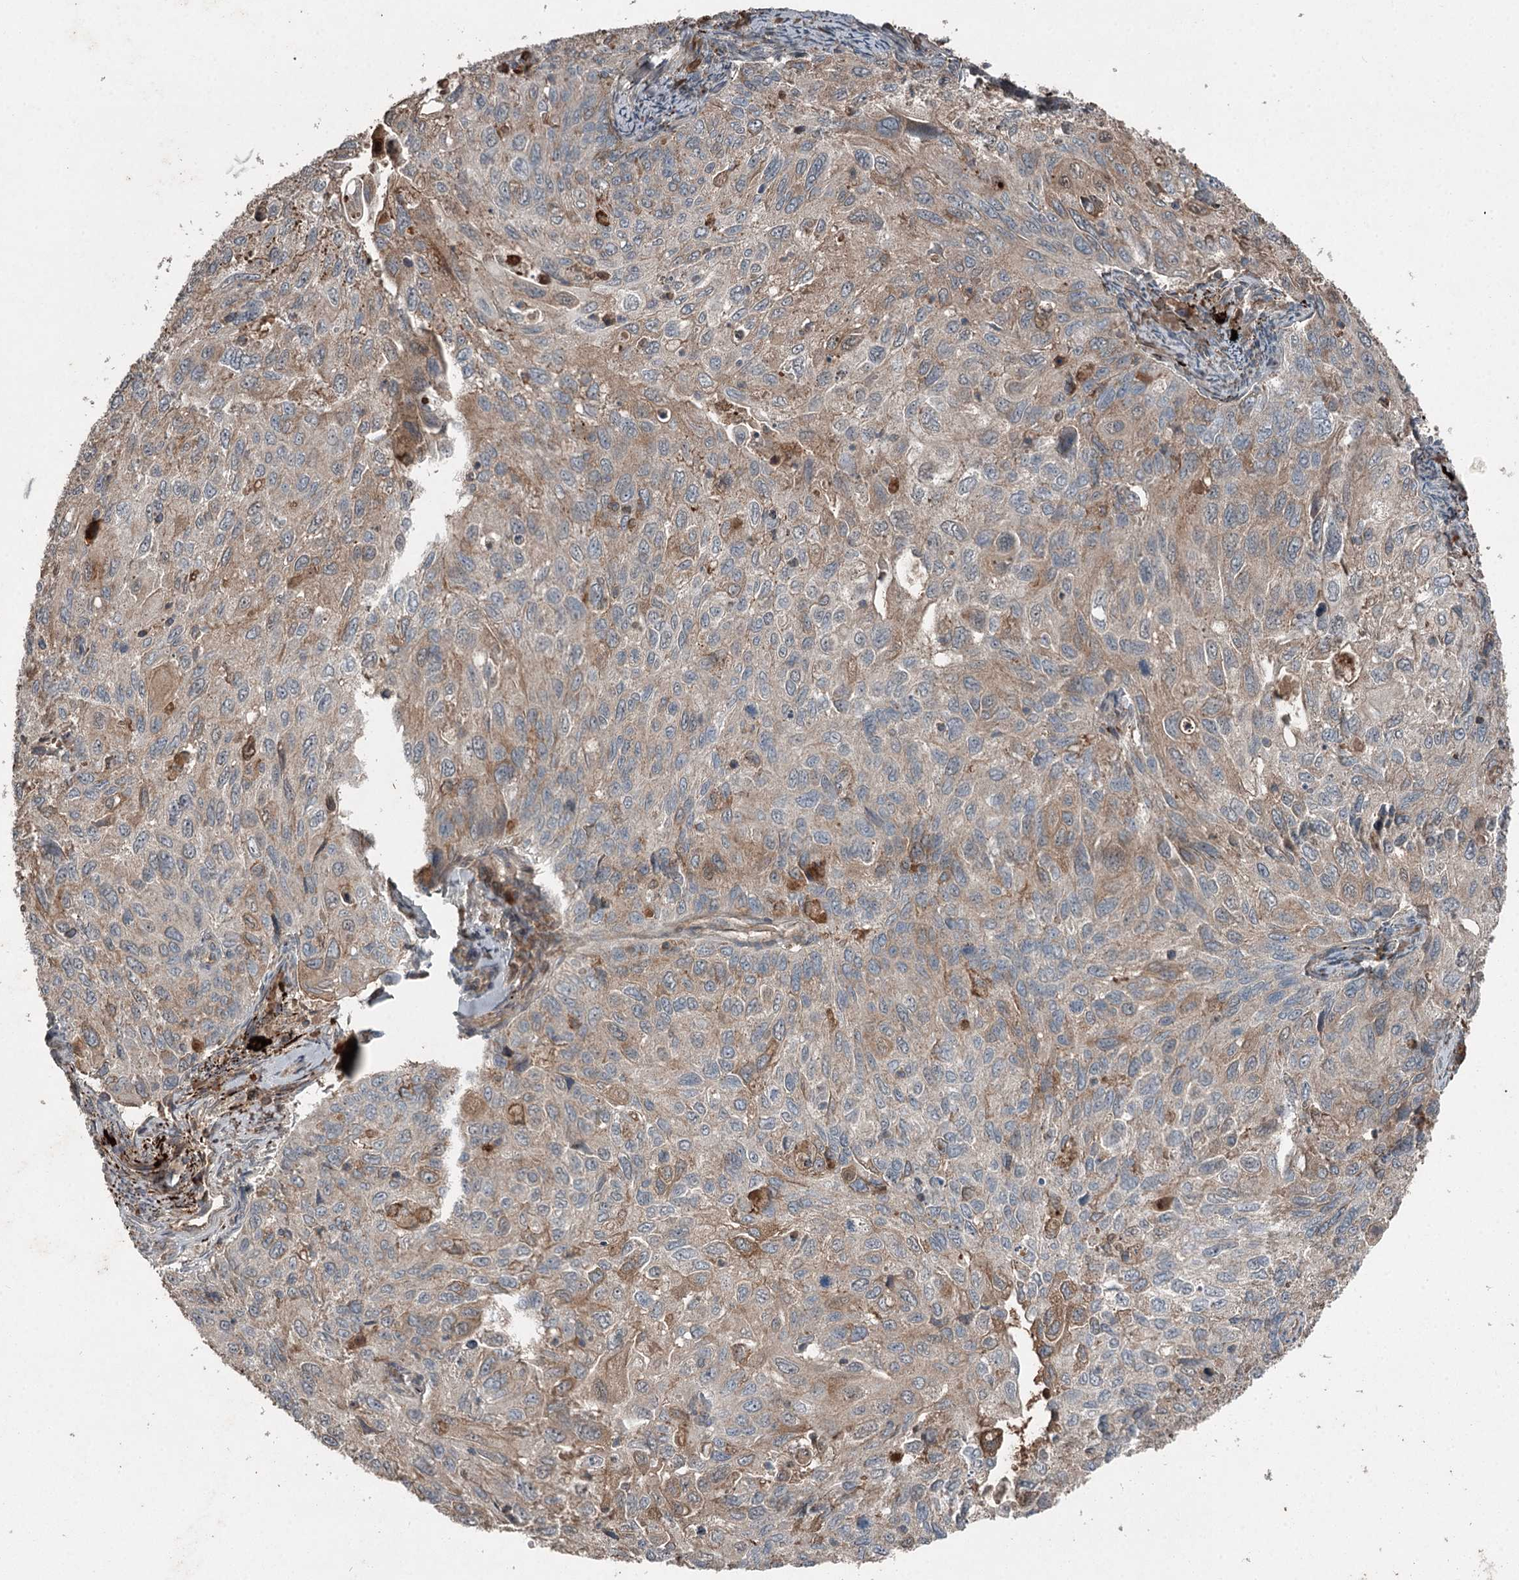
{"staining": {"intensity": "moderate", "quantity": "<25%", "location": "cytoplasmic/membranous"}, "tissue": "cervical cancer", "cell_type": "Tumor cells", "image_type": "cancer", "snomed": [{"axis": "morphology", "description": "Squamous cell carcinoma, NOS"}, {"axis": "topography", "description": "Cervix"}], "caption": "Human cervical squamous cell carcinoma stained with a brown dye reveals moderate cytoplasmic/membranous positive expression in about <25% of tumor cells.", "gene": "SLC39A8", "patient": {"sex": "female", "age": 70}}